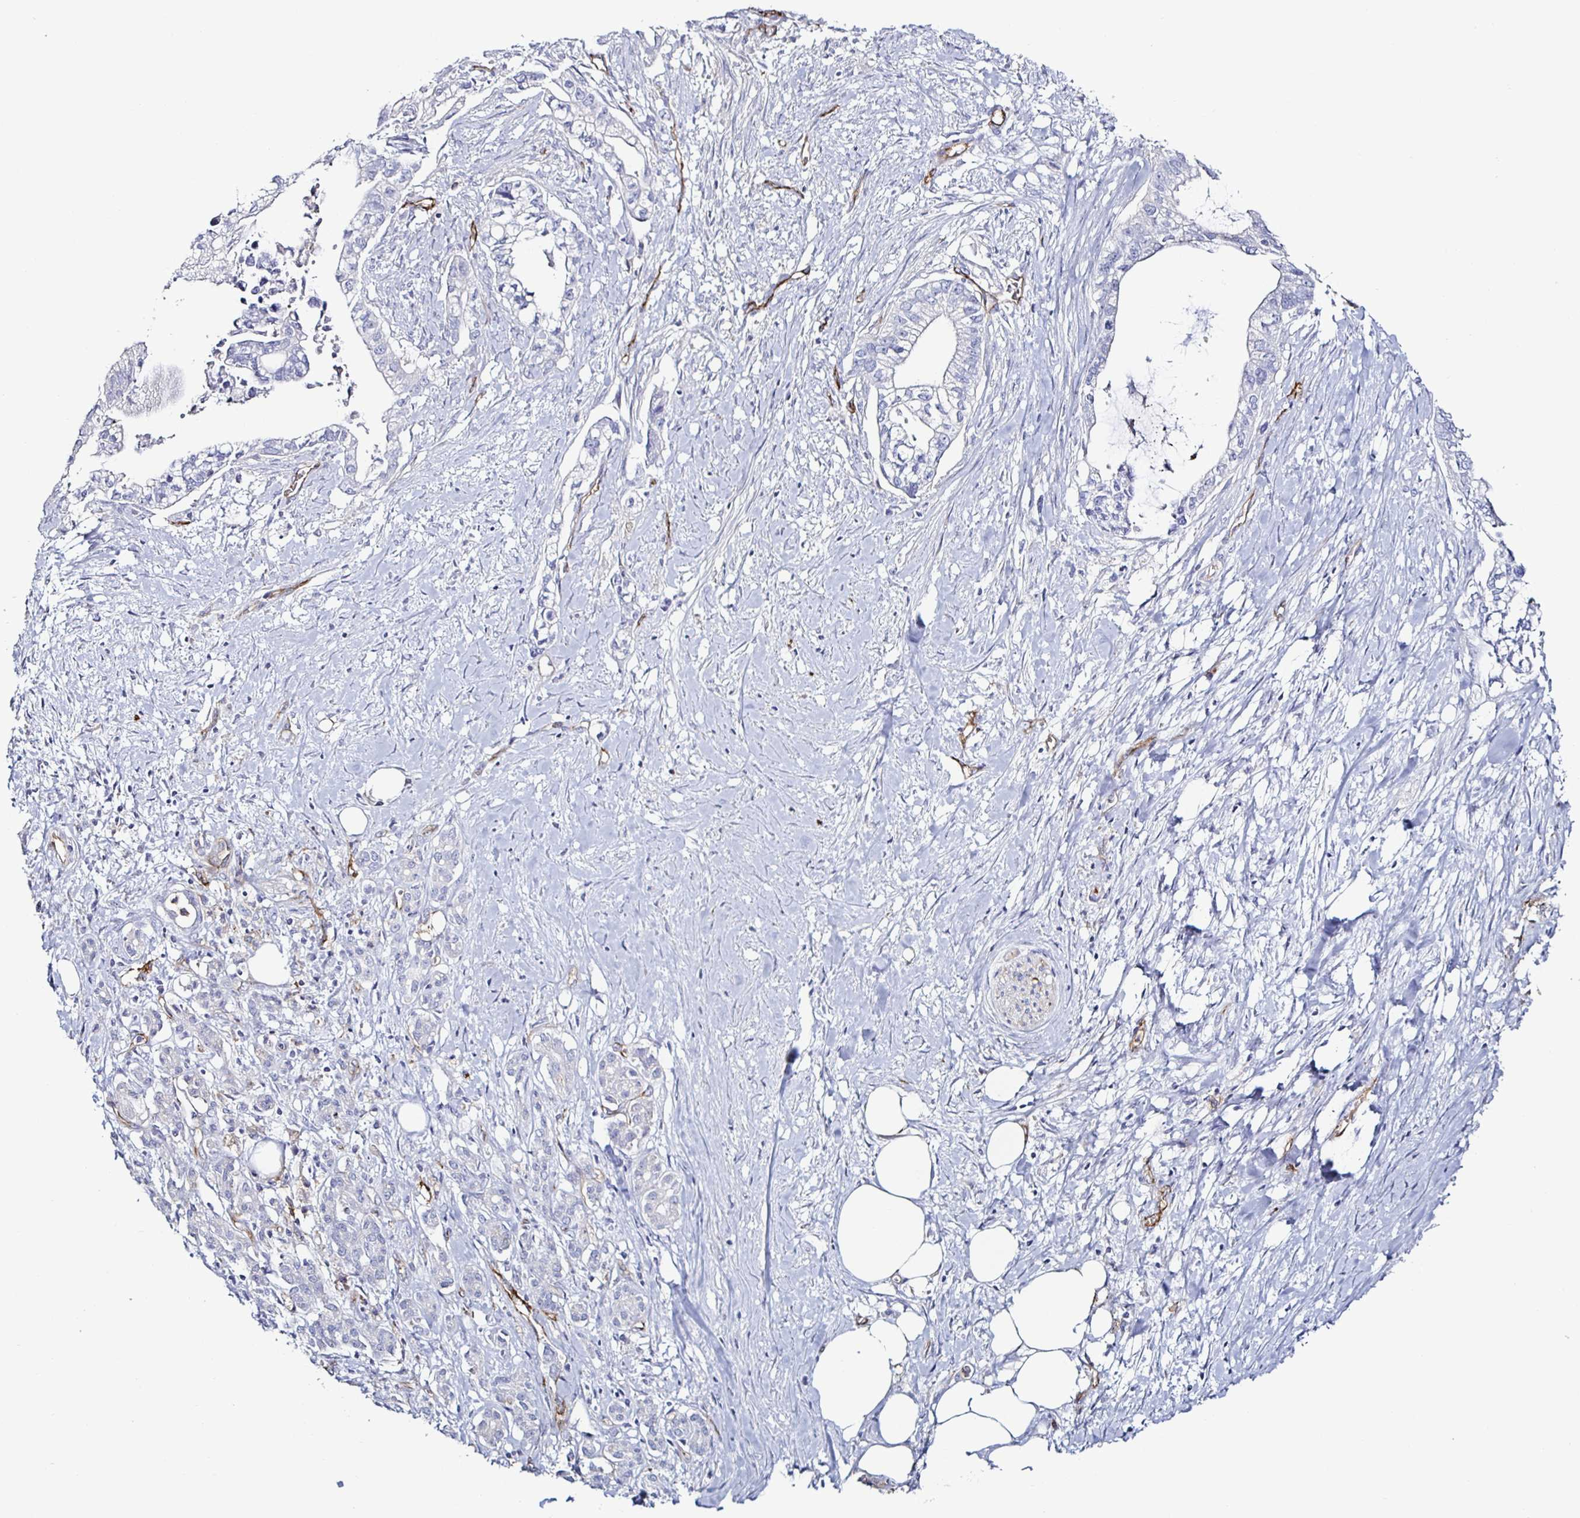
{"staining": {"intensity": "negative", "quantity": "none", "location": "none"}, "tissue": "pancreatic cancer", "cell_type": "Tumor cells", "image_type": "cancer", "snomed": [{"axis": "morphology", "description": "Adenocarcinoma, NOS"}, {"axis": "topography", "description": "Pancreas"}], "caption": "Tumor cells are negative for protein expression in human adenocarcinoma (pancreatic).", "gene": "ACSBG2", "patient": {"sex": "male", "age": 70}}